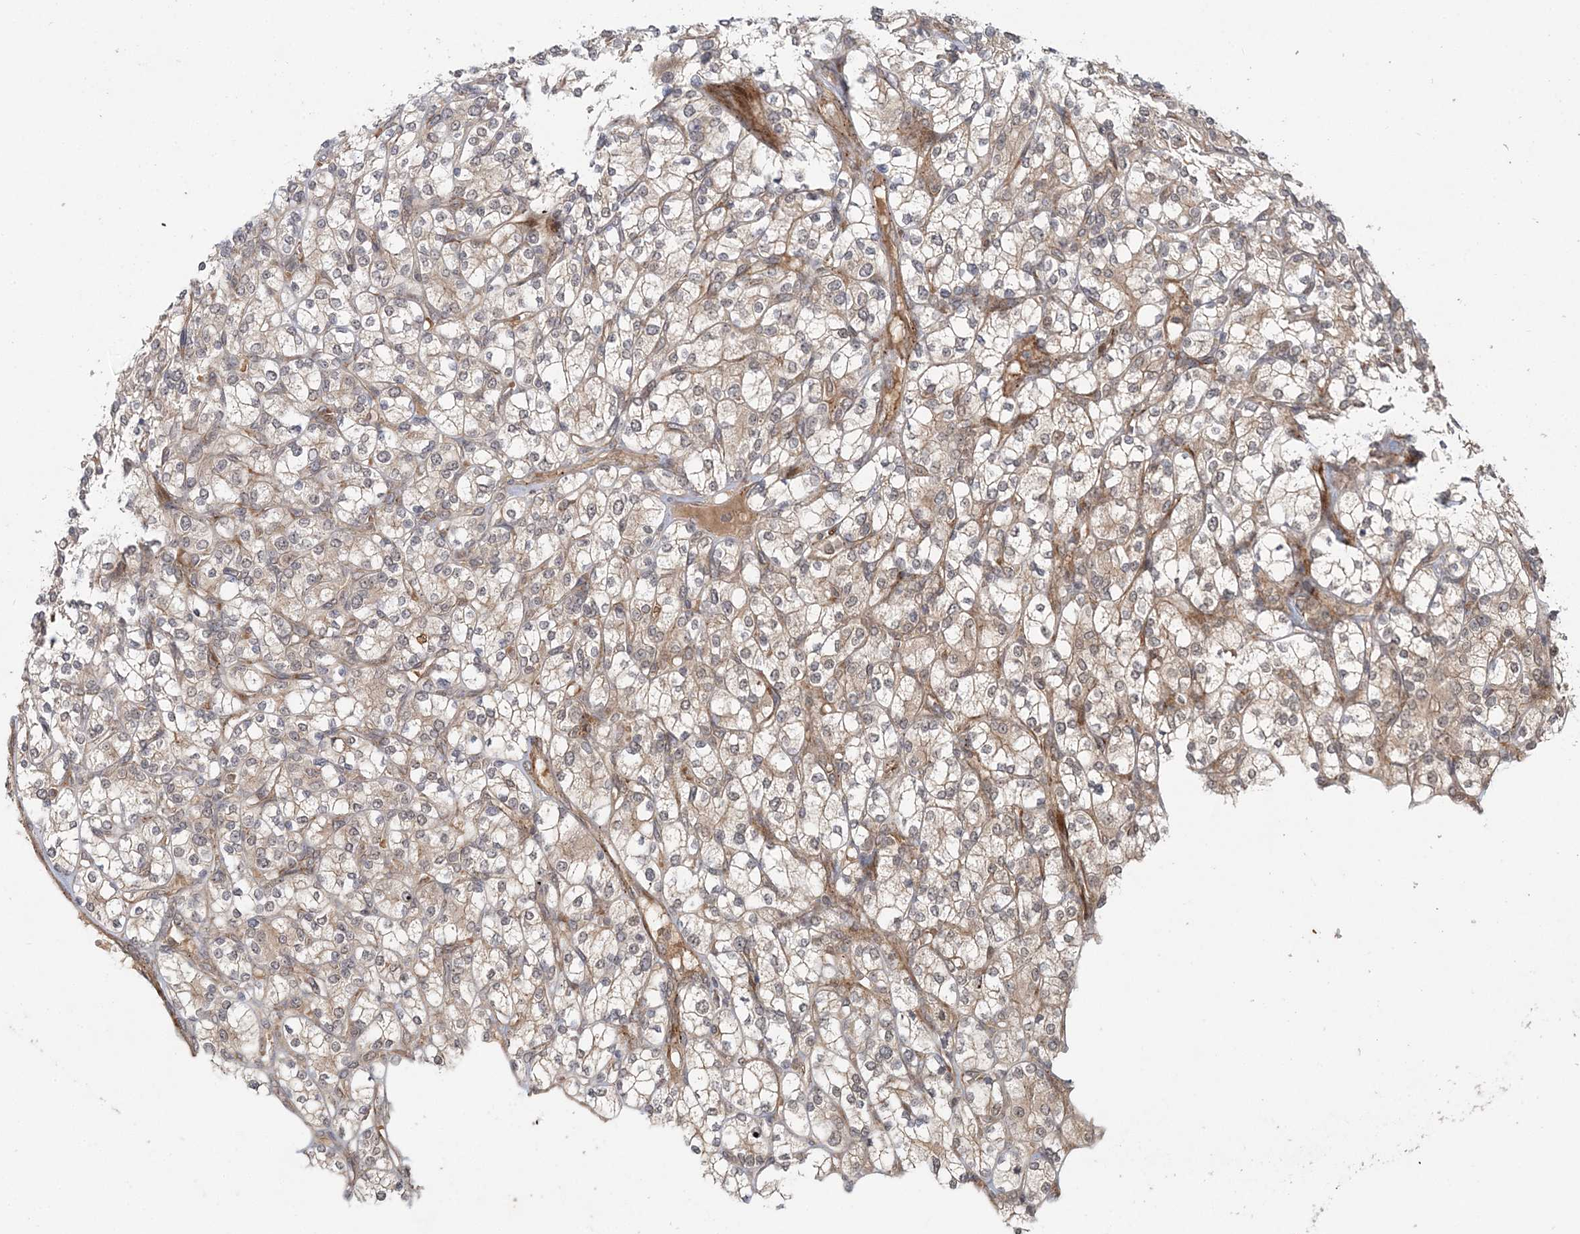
{"staining": {"intensity": "weak", "quantity": "25%-75%", "location": "cytoplasmic/membranous"}, "tissue": "renal cancer", "cell_type": "Tumor cells", "image_type": "cancer", "snomed": [{"axis": "morphology", "description": "Adenocarcinoma, NOS"}, {"axis": "topography", "description": "Kidney"}], "caption": "Renal cancer was stained to show a protein in brown. There is low levels of weak cytoplasmic/membranous staining in approximately 25%-75% of tumor cells.", "gene": "UBTD2", "patient": {"sex": "male", "age": 77}}